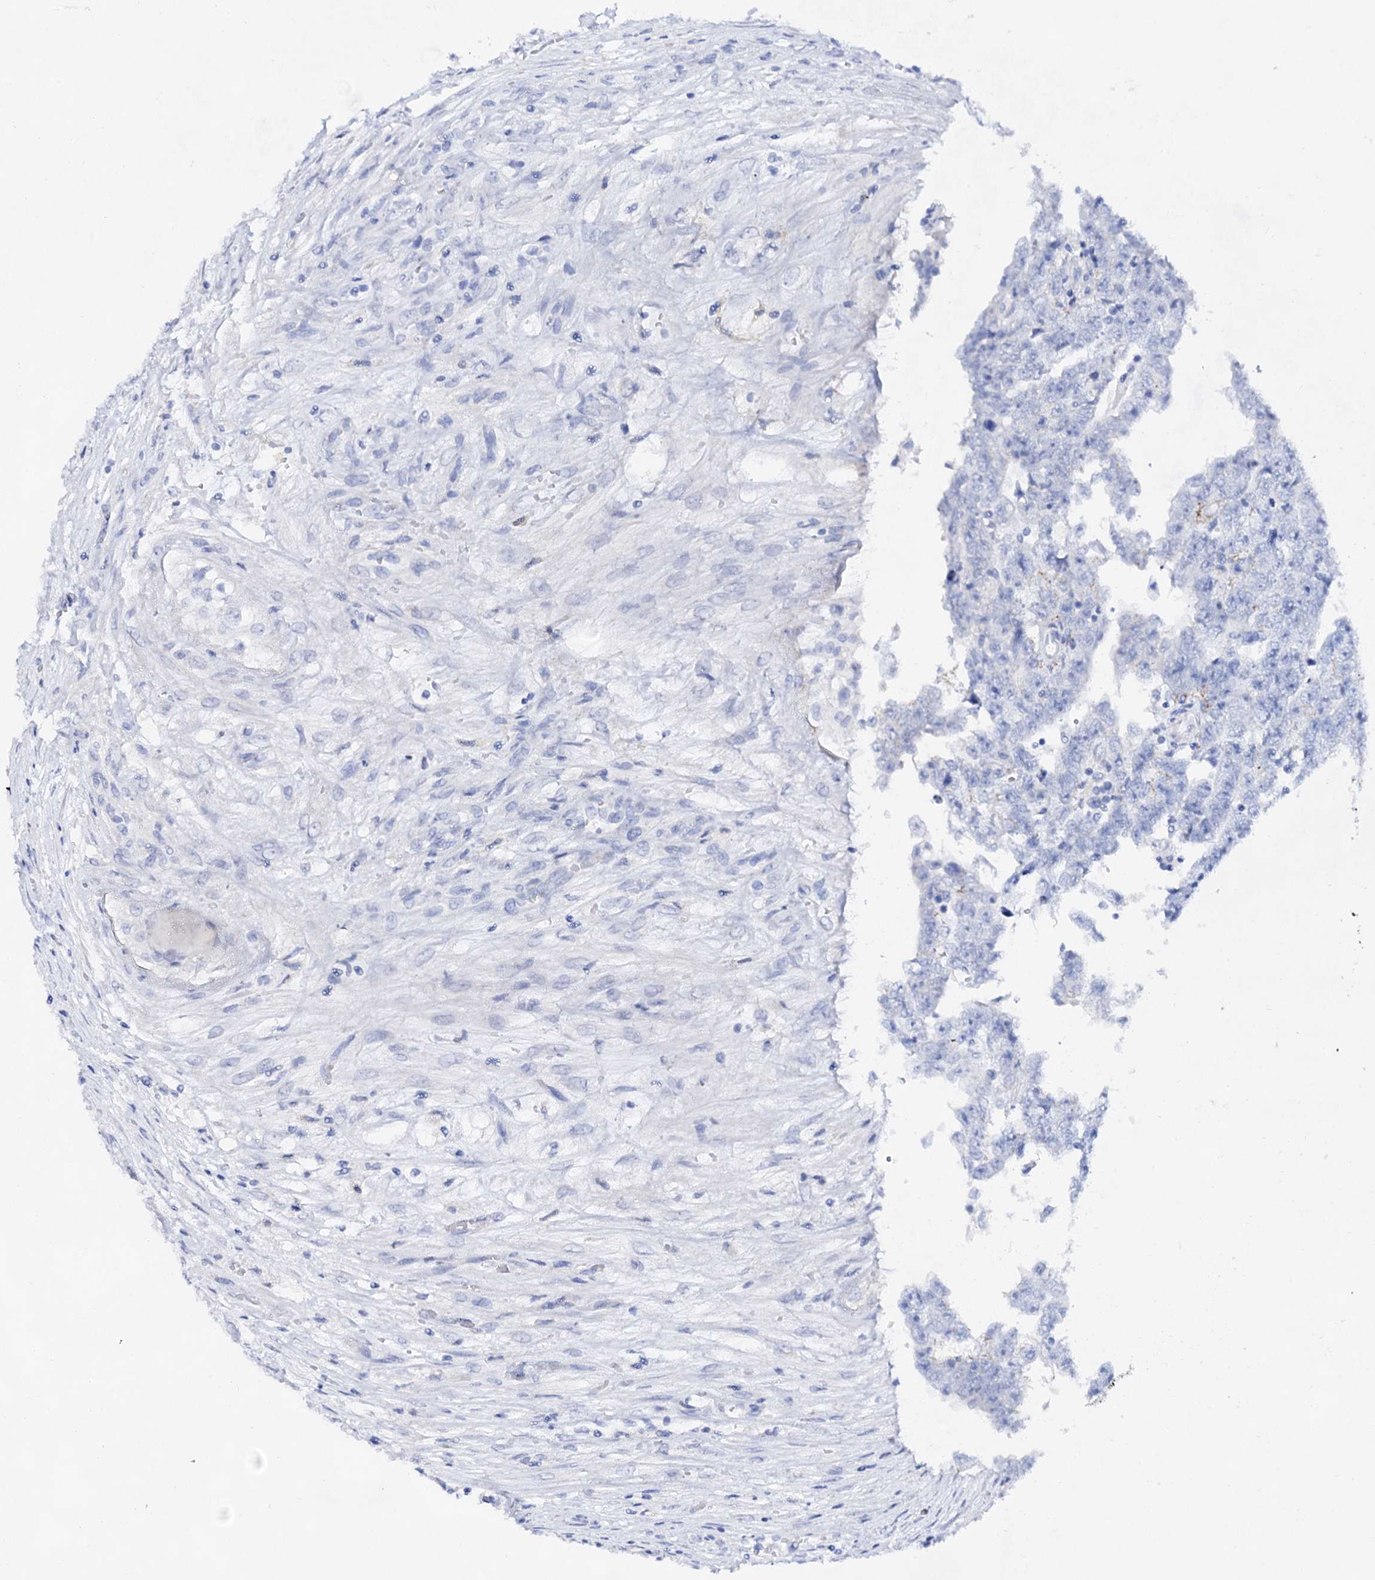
{"staining": {"intensity": "negative", "quantity": "none", "location": "none"}, "tissue": "testis cancer", "cell_type": "Tumor cells", "image_type": "cancer", "snomed": [{"axis": "morphology", "description": "Carcinoma, Embryonal, NOS"}, {"axis": "topography", "description": "Testis"}], "caption": "Testis cancer (embryonal carcinoma) was stained to show a protein in brown. There is no significant staining in tumor cells.", "gene": "PLIN1", "patient": {"sex": "male", "age": 25}}